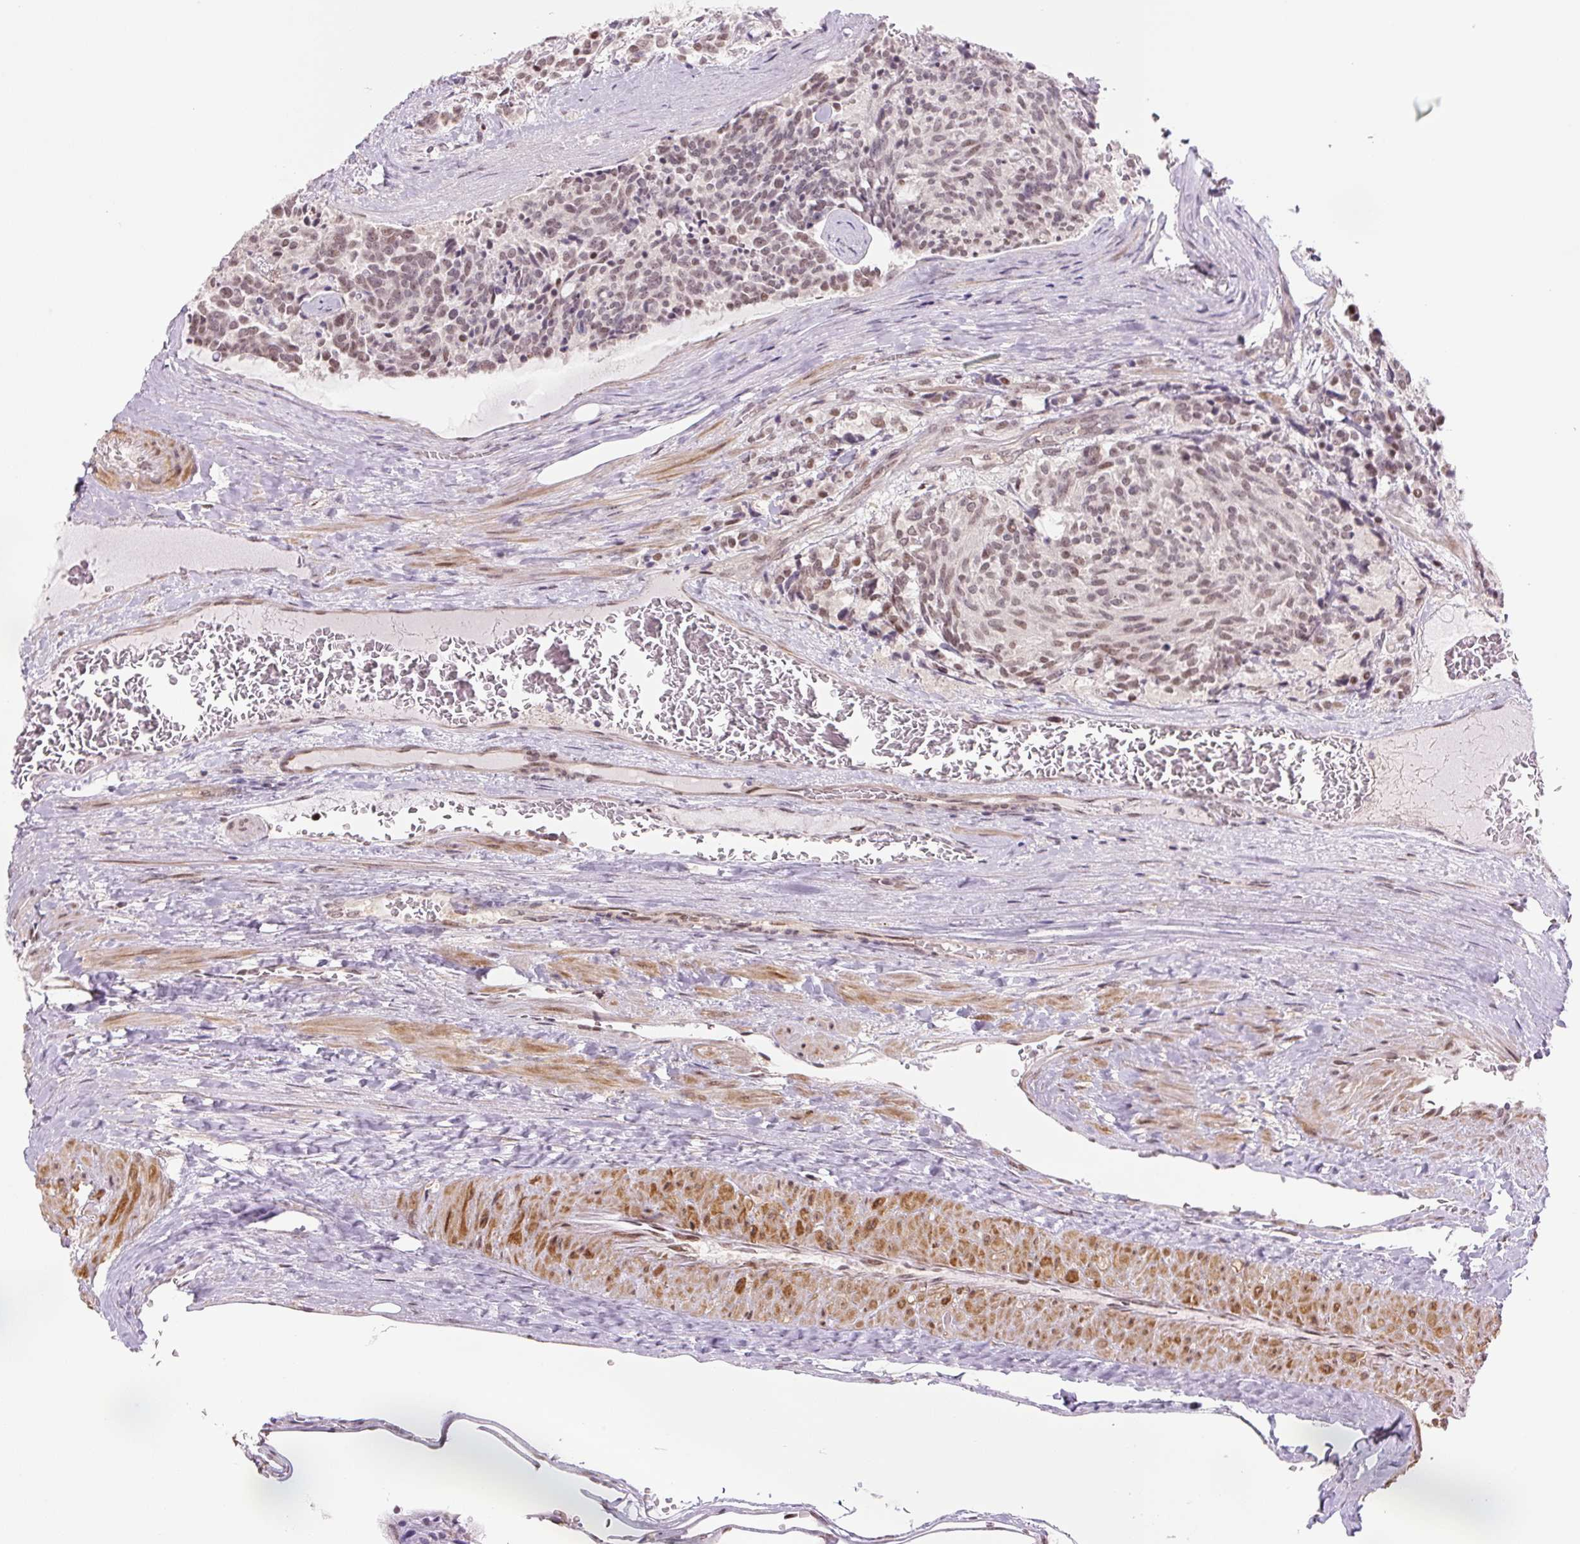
{"staining": {"intensity": "moderate", "quantity": "25%-75%", "location": "nuclear"}, "tissue": "carcinoid", "cell_type": "Tumor cells", "image_type": "cancer", "snomed": [{"axis": "morphology", "description": "Carcinoid, malignant, NOS"}, {"axis": "topography", "description": "Pancreas"}], "caption": "Immunohistochemical staining of human carcinoid exhibits moderate nuclear protein staining in about 25%-75% of tumor cells.", "gene": "TCFL5", "patient": {"sex": "female", "age": 54}}